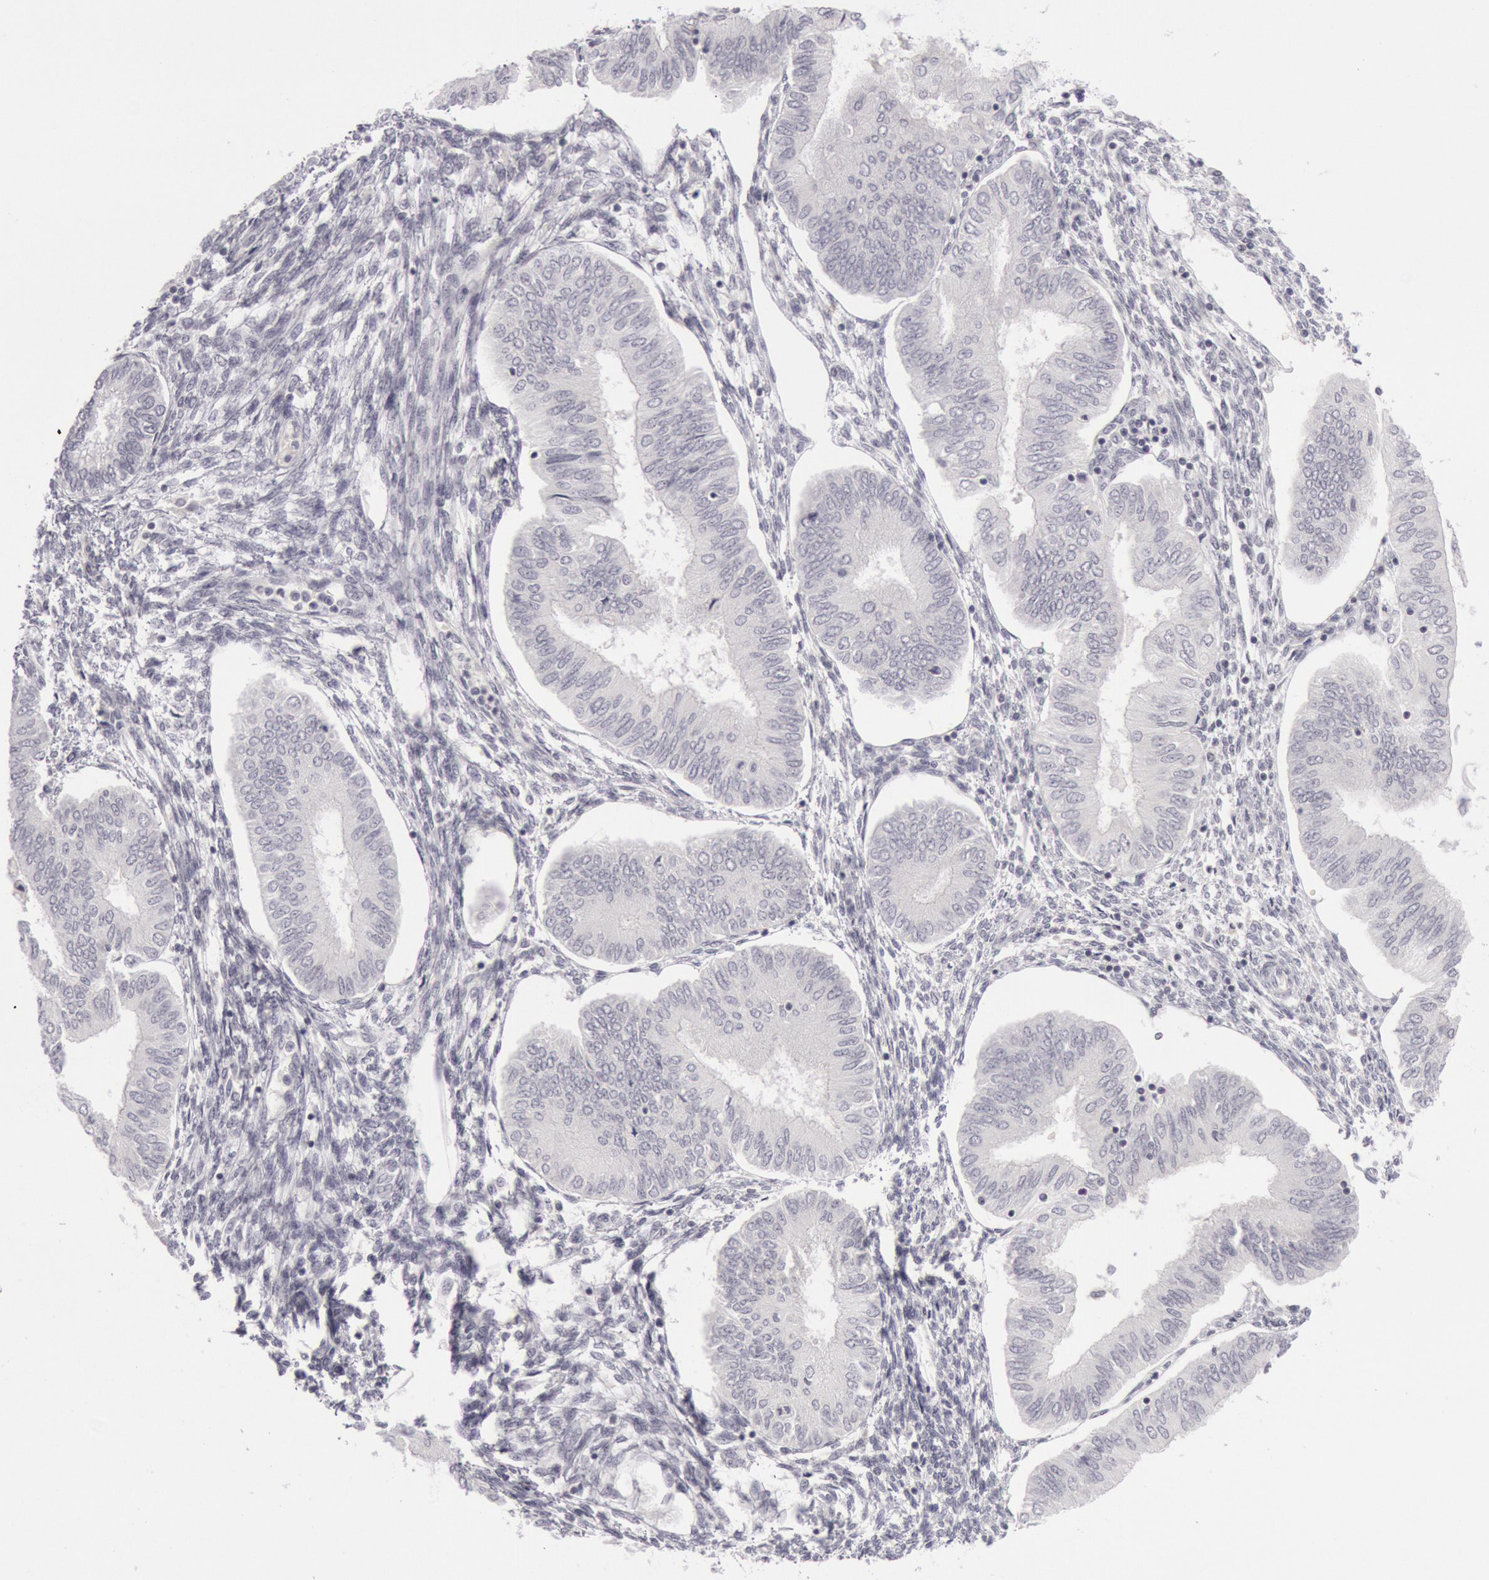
{"staining": {"intensity": "negative", "quantity": "none", "location": "none"}, "tissue": "endometrial cancer", "cell_type": "Tumor cells", "image_type": "cancer", "snomed": [{"axis": "morphology", "description": "Adenocarcinoma, NOS"}, {"axis": "topography", "description": "Endometrium"}], "caption": "A histopathology image of adenocarcinoma (endometrial) stained for a protein exhibits no brown staining in tumor cells. Brightfield microscopy of IHC stained with DAB (brown) and hematoxylin (blue), captured at high magnification.", "gene": "KRT16", "patient": {"sex": "female", "age": 51}}